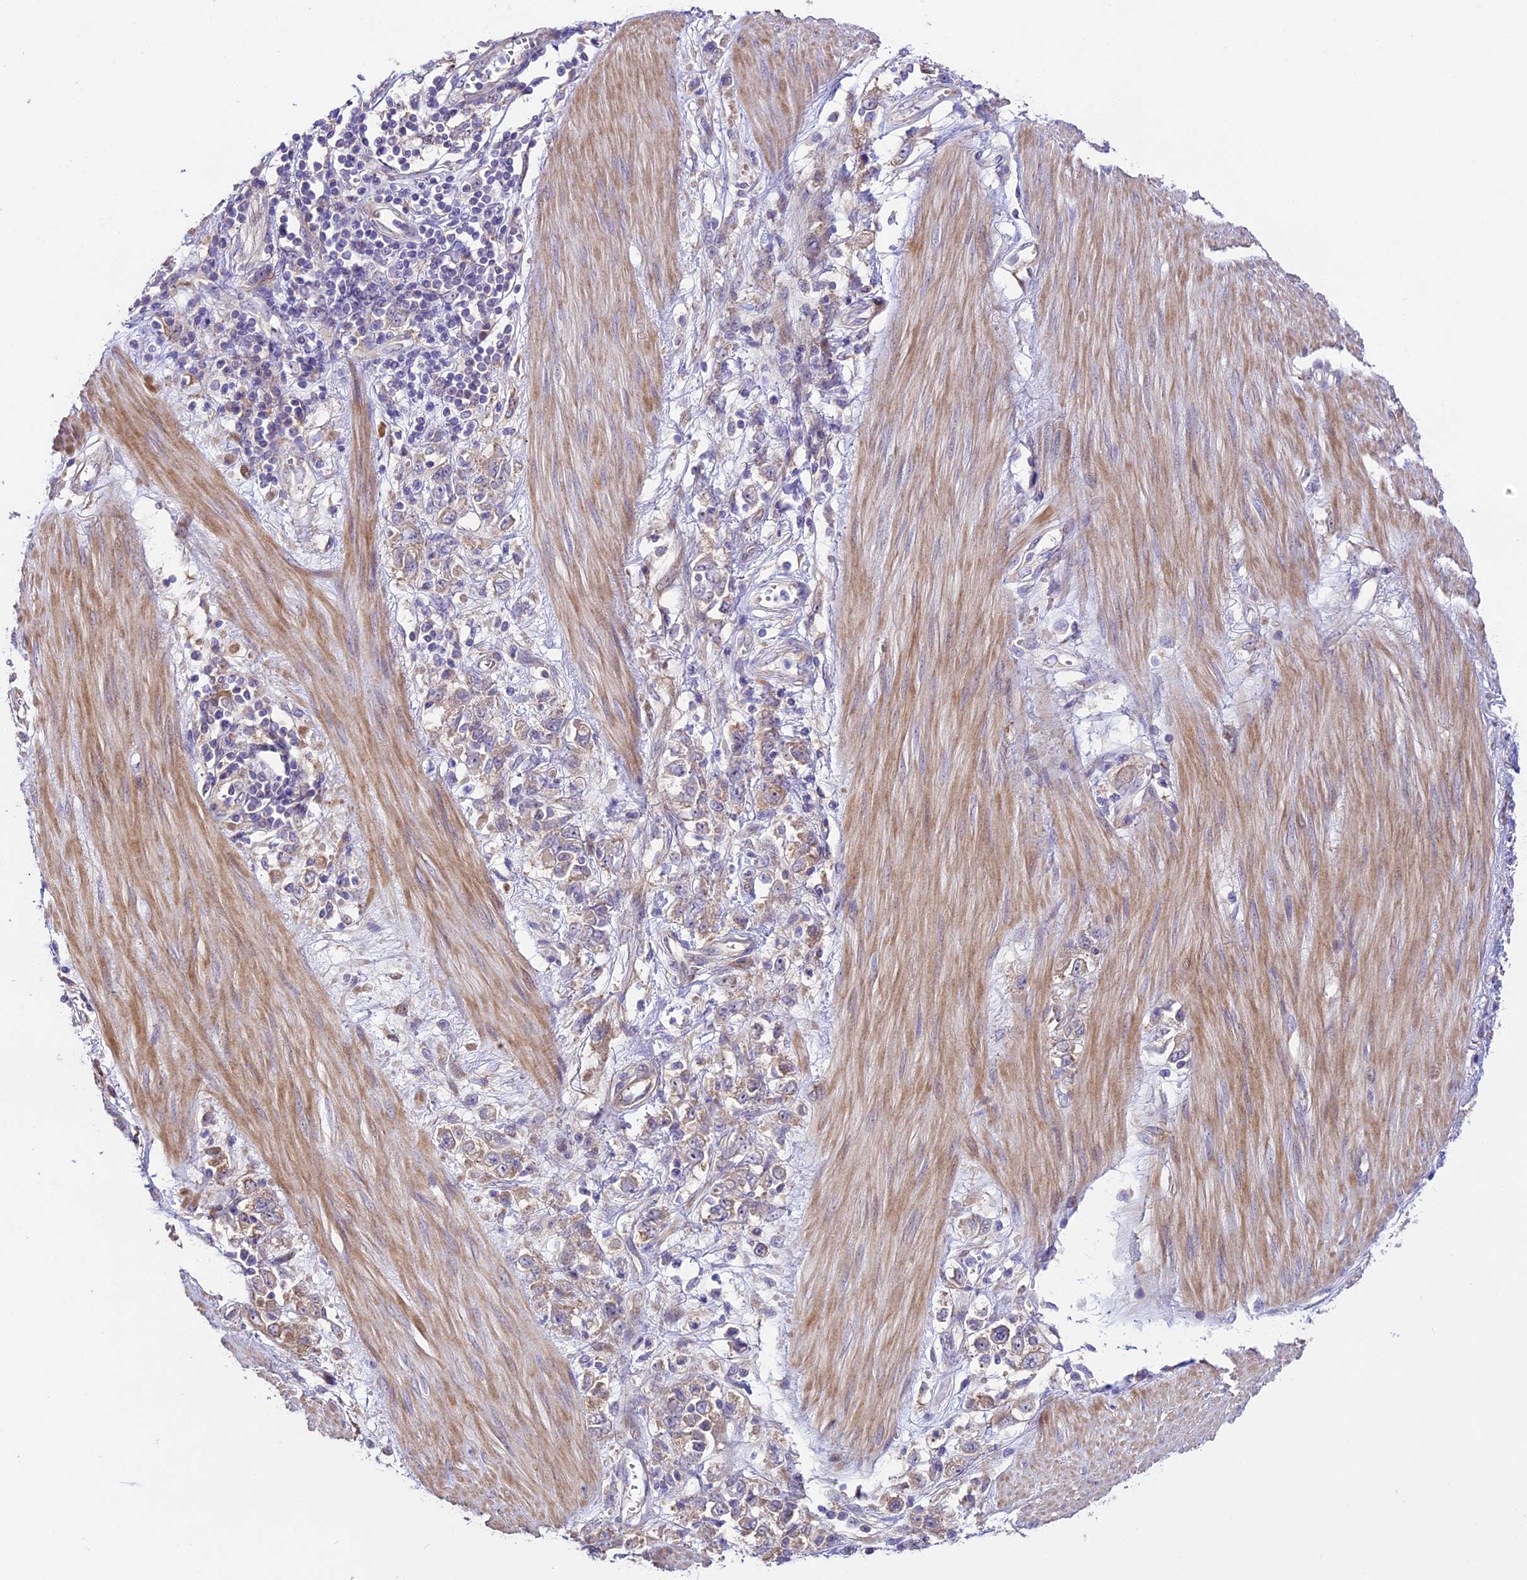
{"staining": {"intensity": "weak", "quantity": "25%-75%", "location": "cytoplasmic/membranous"}, "tissue": "stomach cancer", "cell_type": "Tumor cells", "image_type": "cancer", "snomed": [{"axis": "morphology", "description": "Adenocarcinoma, NOS"}, {"axis": "topography", "description": "Stomach"}], "caption": "IHC of stomach cancer reveals low levels of weak cytoplasmic/membranous expression in approximately 25%-75% of tumor cells.", "gene": "SPIRE1", "patient": {"sex": "female", "age": 76}}